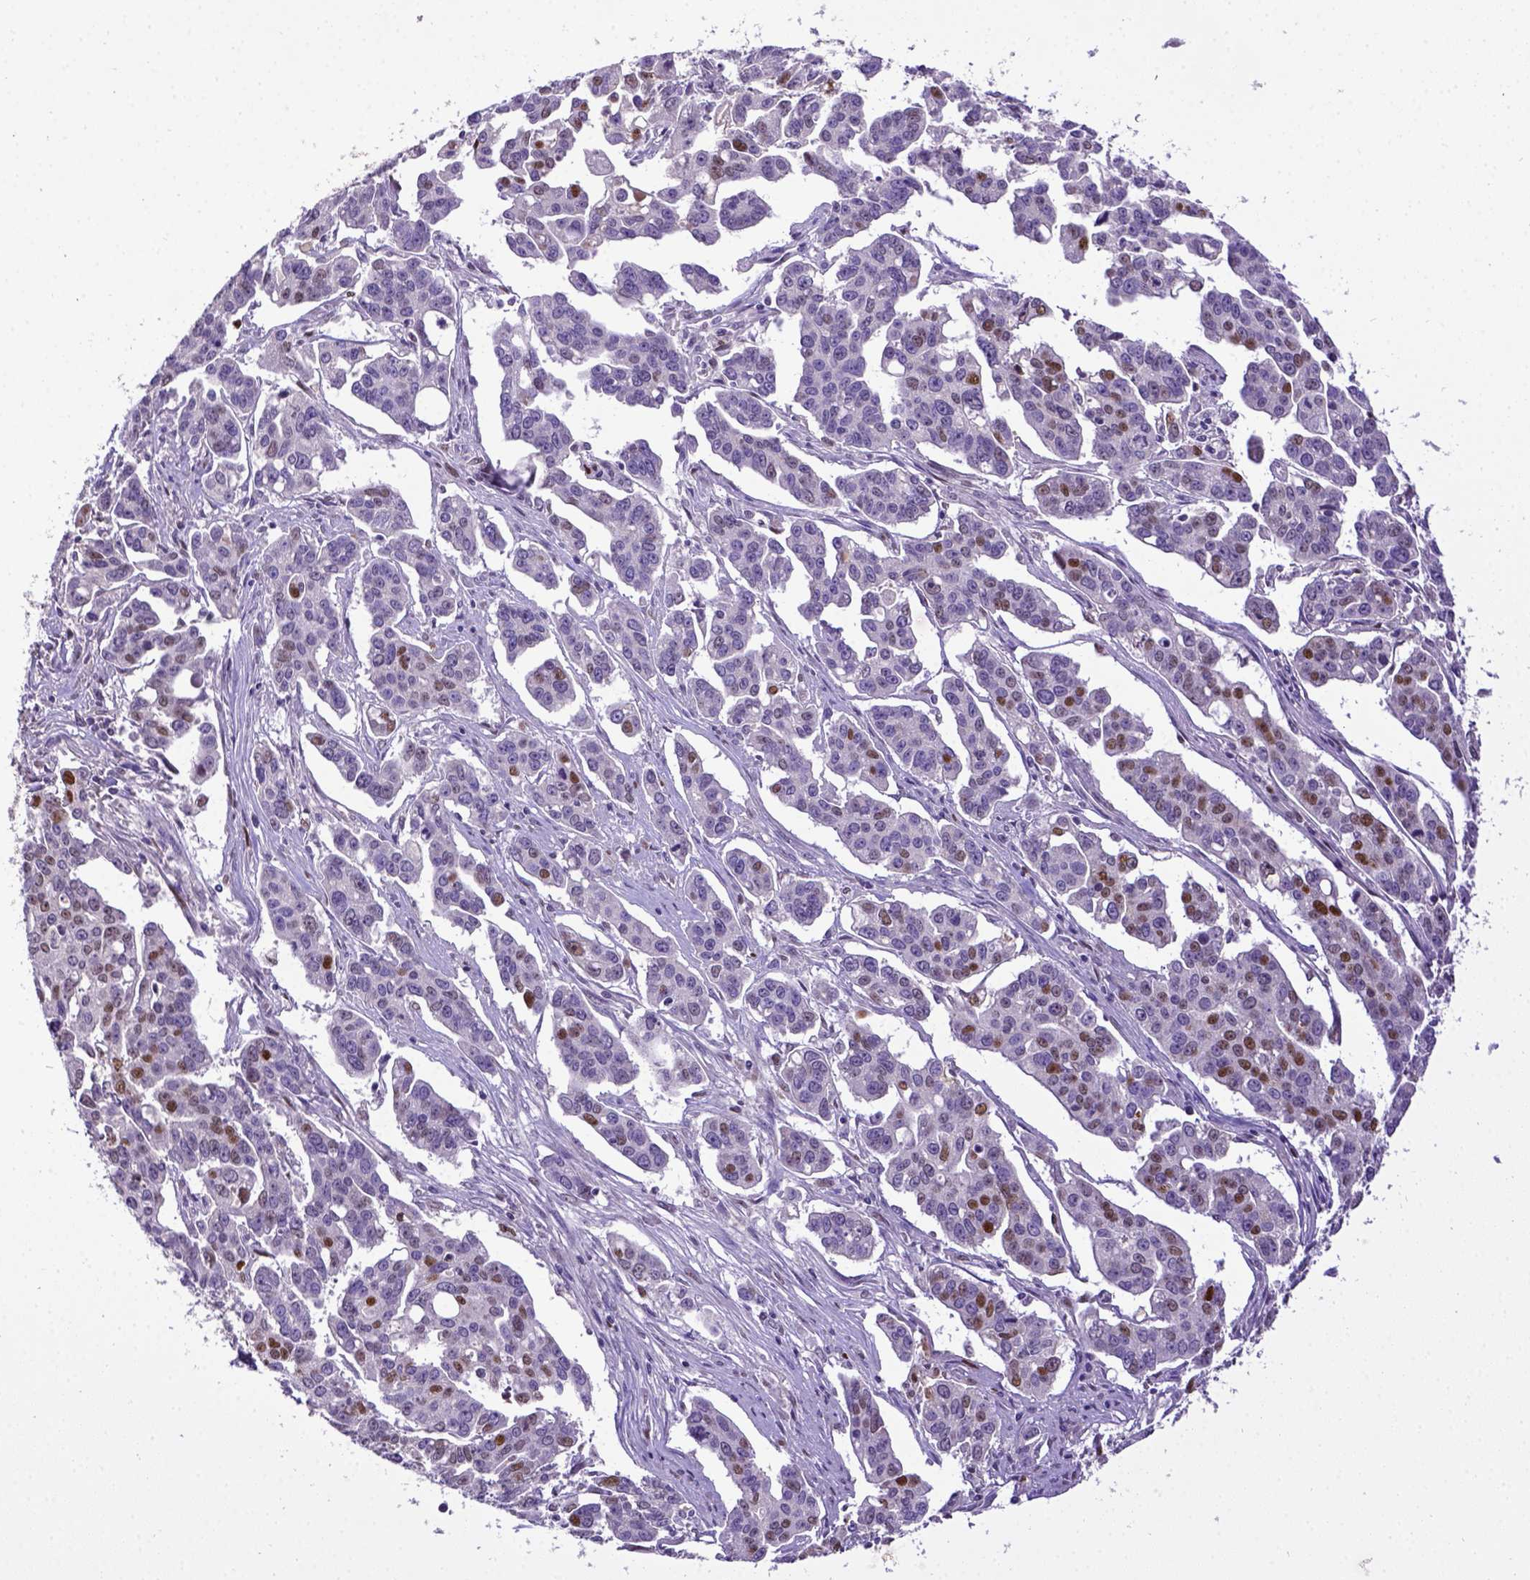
{"staining": {"intensity": "negative", "quantity": "none", "location": "none"}, "tissue": "ovarian cancer", "cell_type": "Tumor cells", "image_type": "cancer", "snomed": [{"axis": "morphology", "description": "Carcinoma, endometroid"}, {"axis": "topography", "description": "Ovary"}], "caption": "An IHC micrograph of endometroid carcinoma (ovarian) is shown. There is no staining in tumor cells of endometroid carcinoma (ovarian). (Stains: DAB immunohistochemistry (IHC) with hematoxylin counter stain, Microscopy: brightfield microscopy at high magnification).", "gene": "CDKN1A", "patient": {"sex": "female", "age": 78}}